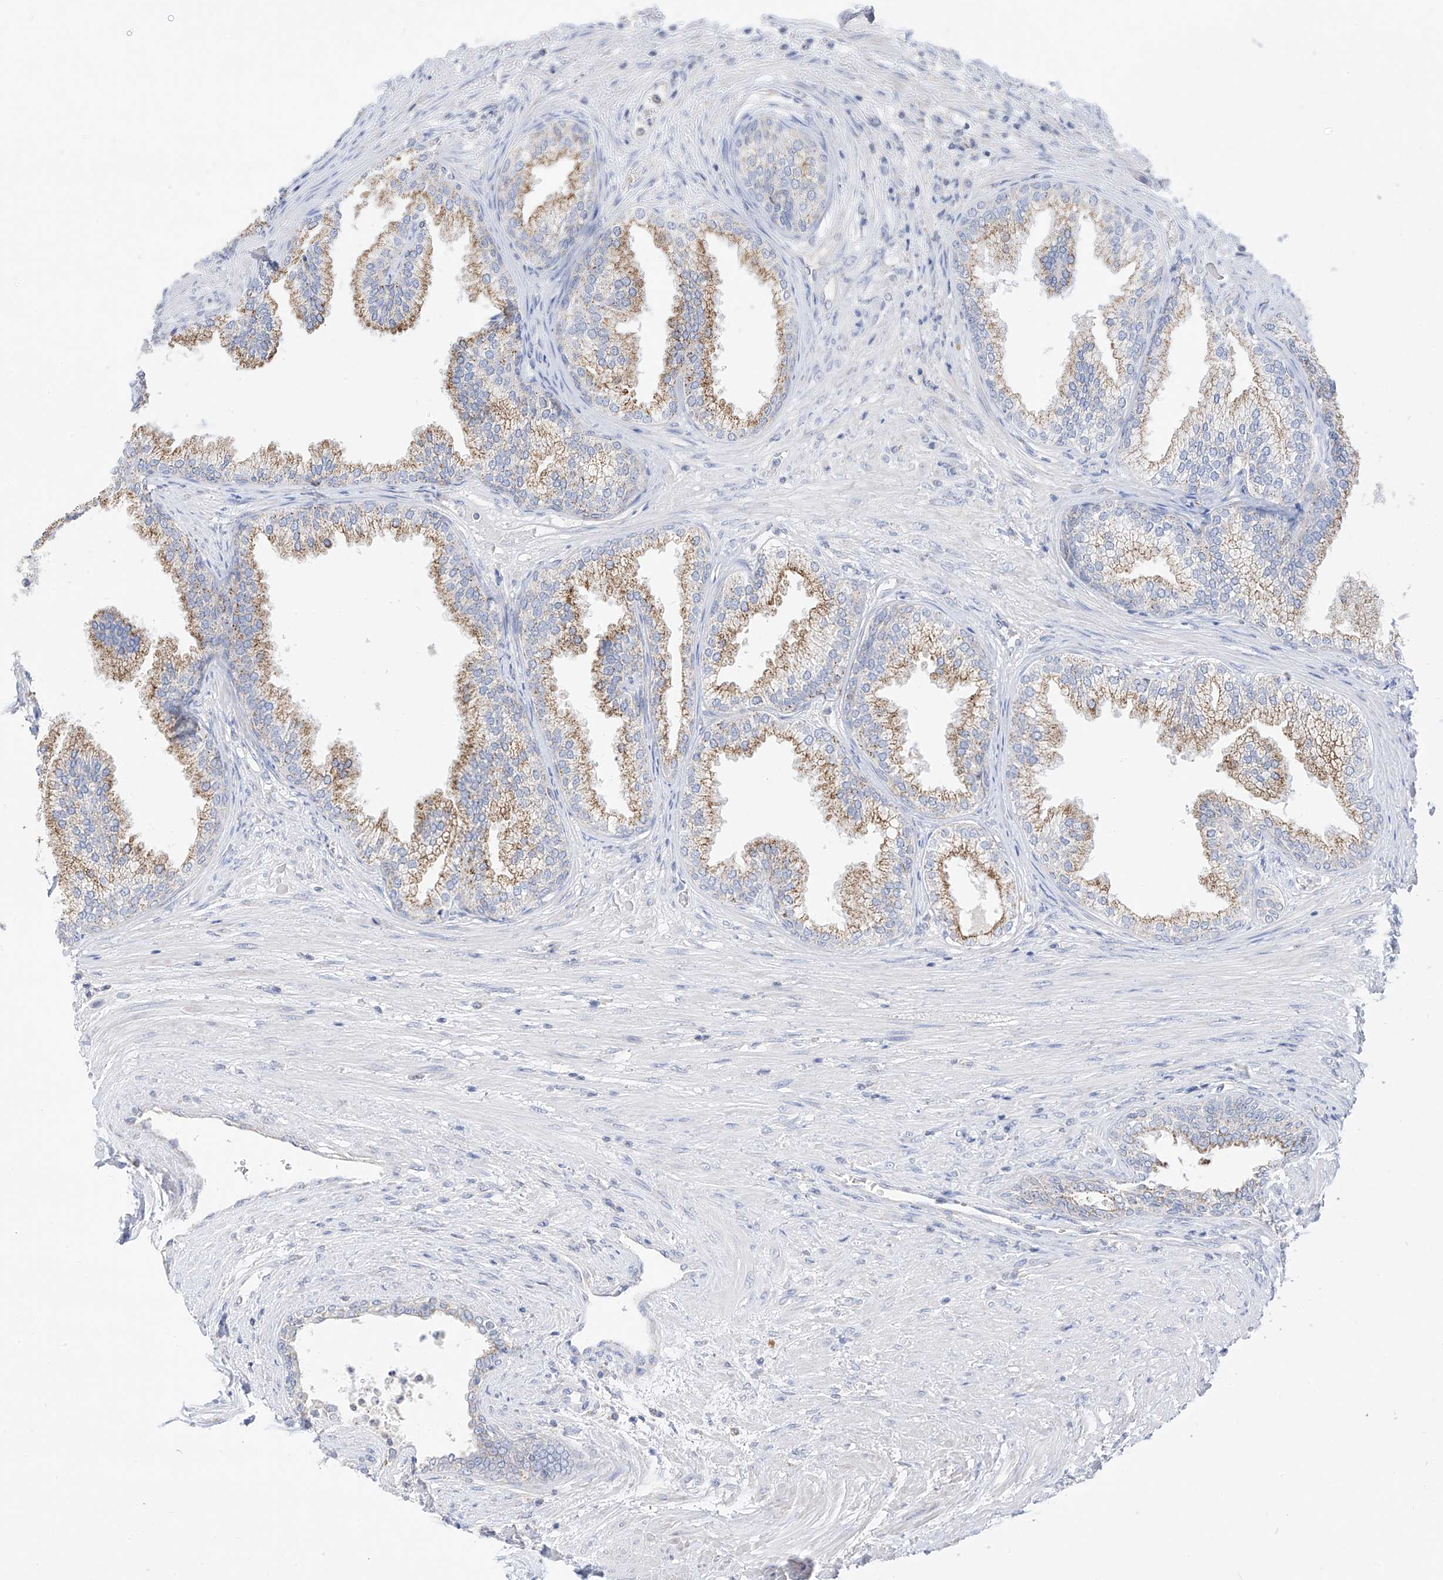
{"staining": {"intensity": "weak", "quantity": ">75%", "location": "cytoplasmic/membranous"}, "tissue": "prostate", "cell_type": "Glandular cells", "image_type": "normal", "snomed": [{"axis": "morphology", "description": "Normal tissue, NOS"}, {"axis": "topography", "description": "Prostate"}], "caption": "This is a photomicrograph of immunohistochemistry (IHC) staining of normal prostate, which shows weak staining in the cytoplasmic/membranous of glandular cells.", "gene": "RASA2", "patient": {"sex": "male", "age": 76}}